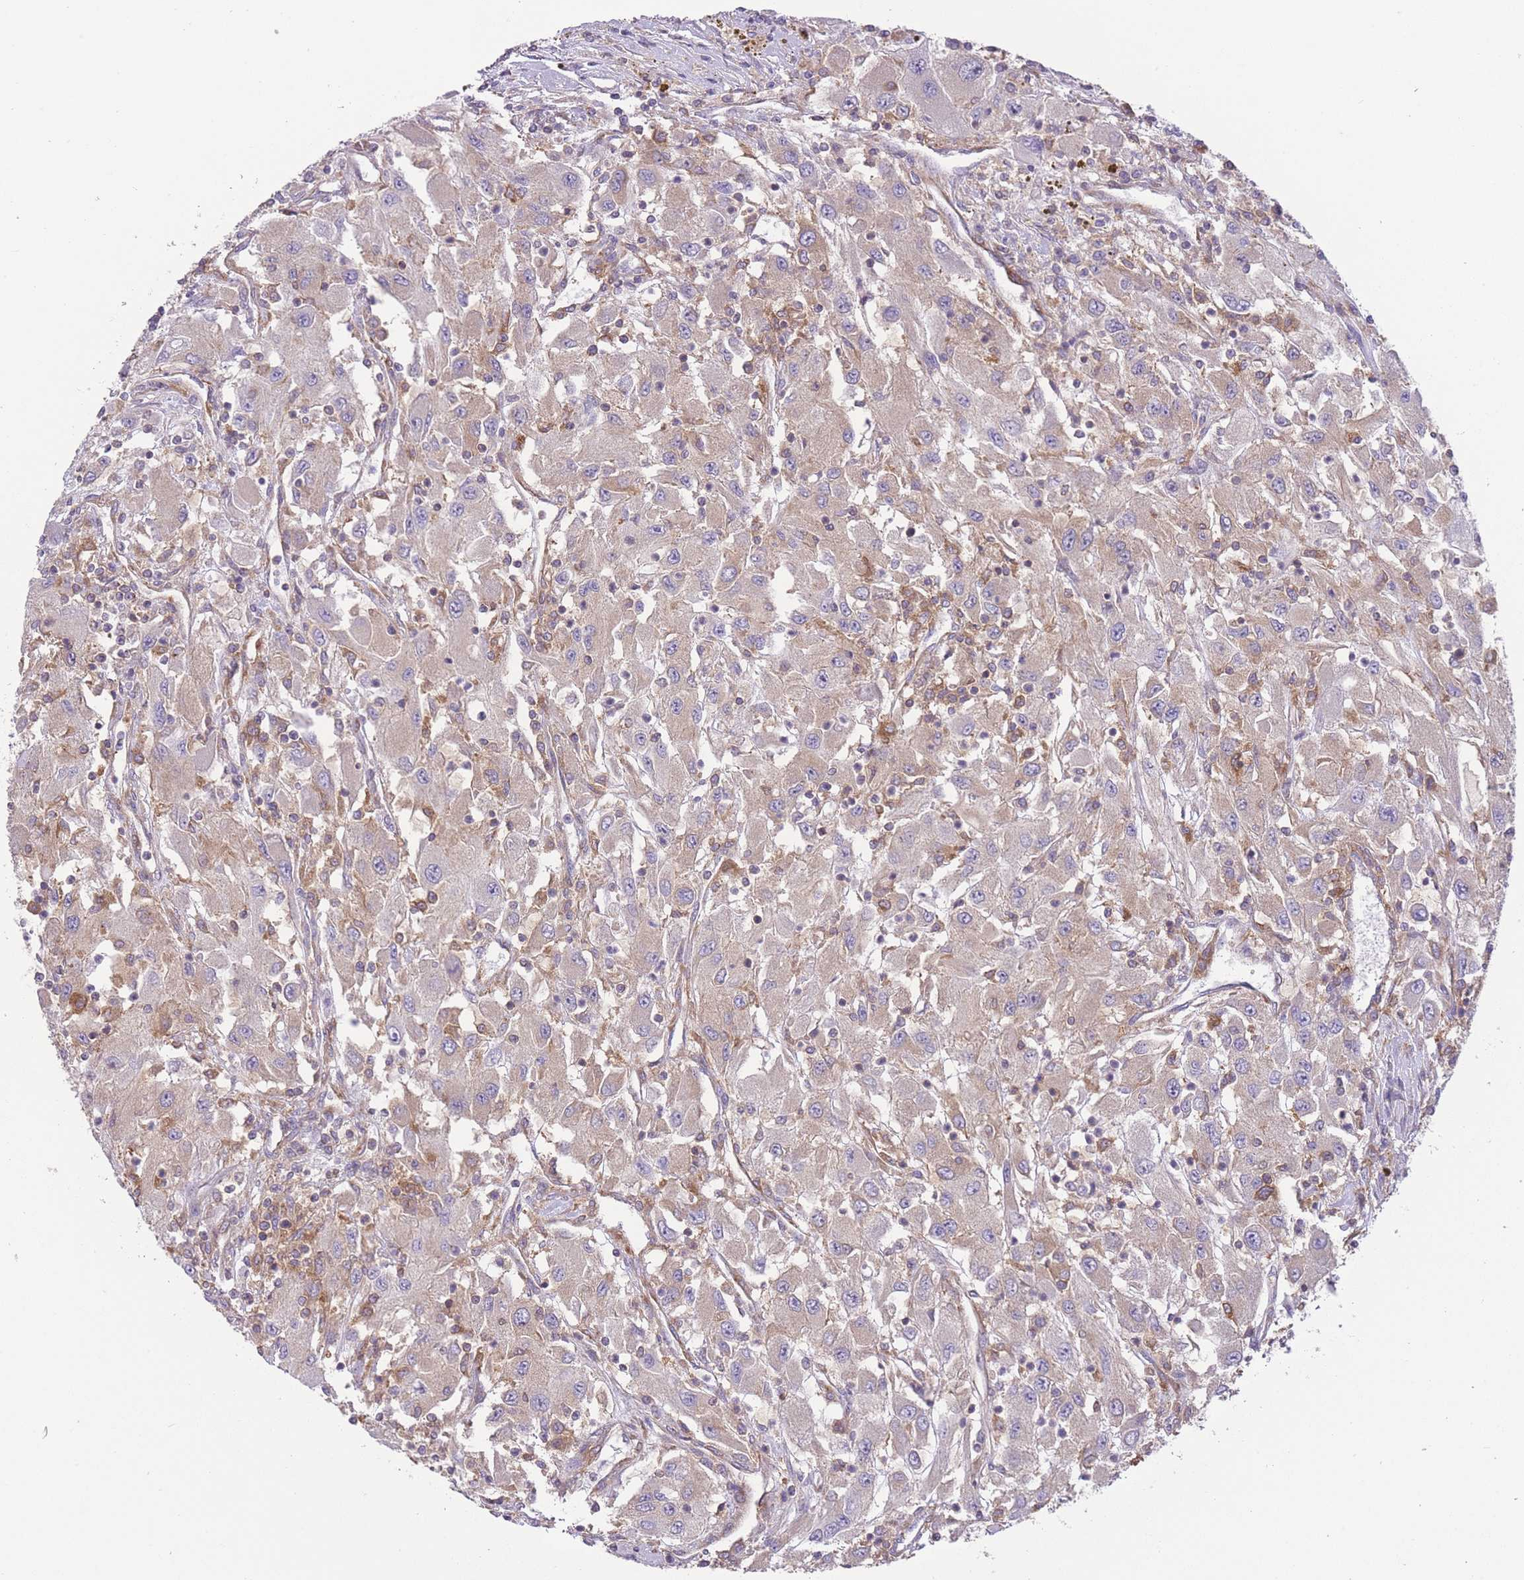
{"staining": {"intensity": "negative", "quantity": "none", "location": "none"}, "tissue": "renal cancer", "cell_type": "Tumor cells", "image_type": "cancer", "snomed": [{"axis": "morphology", "description": "Adenocarcinoma, NOS"}, {"axis": "topography", "description": "Kidney"}], "caption": "This is an immunohistochemistry (IHC) micrograph of renal cancer. There is no staining in tumor cells.", "gene": "PRKAR1A", "patient": {"sex": "female", "age": 67}}